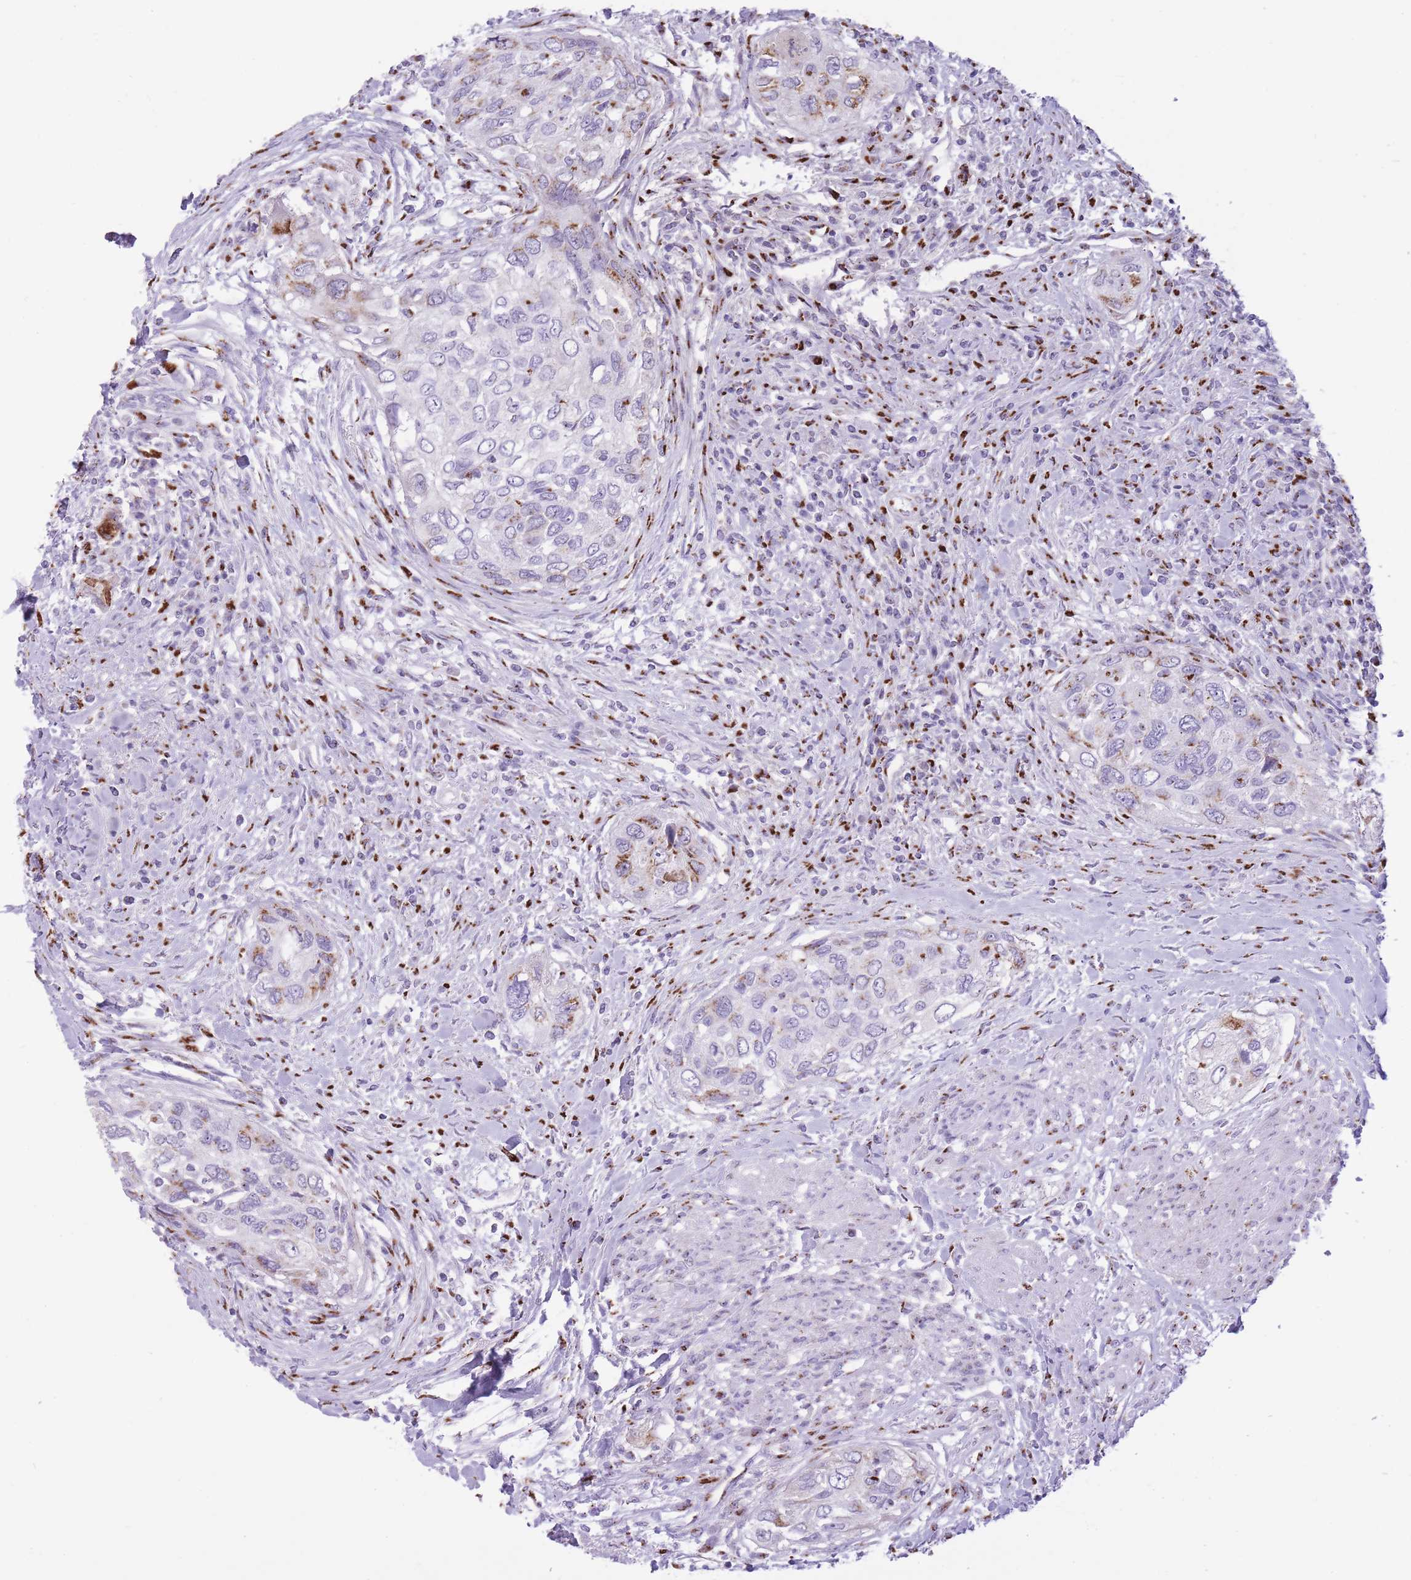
{"staining": {"intensity": "moderate", "quantity": "<25%", "location": "cytoplasmic/membranous"}, "tissue": "urothelial cancer", "cell_type": "Tumor cells", "image_type": "cancer", "snomed": [{"axis": "morphology", "description": "Urothelial carcinoma, High grade"}, {"axis": "topography", "description": "Urinary bladder"}], "caption": "There is low levels of moderate cytoplasmic/membranous positivity in tumor cells of urothelial cancer, as demonstrated by immunohistochemical staining (brown color).", "gene": "B4GALT2", "patient": {"sex": "female", "age": 60}}